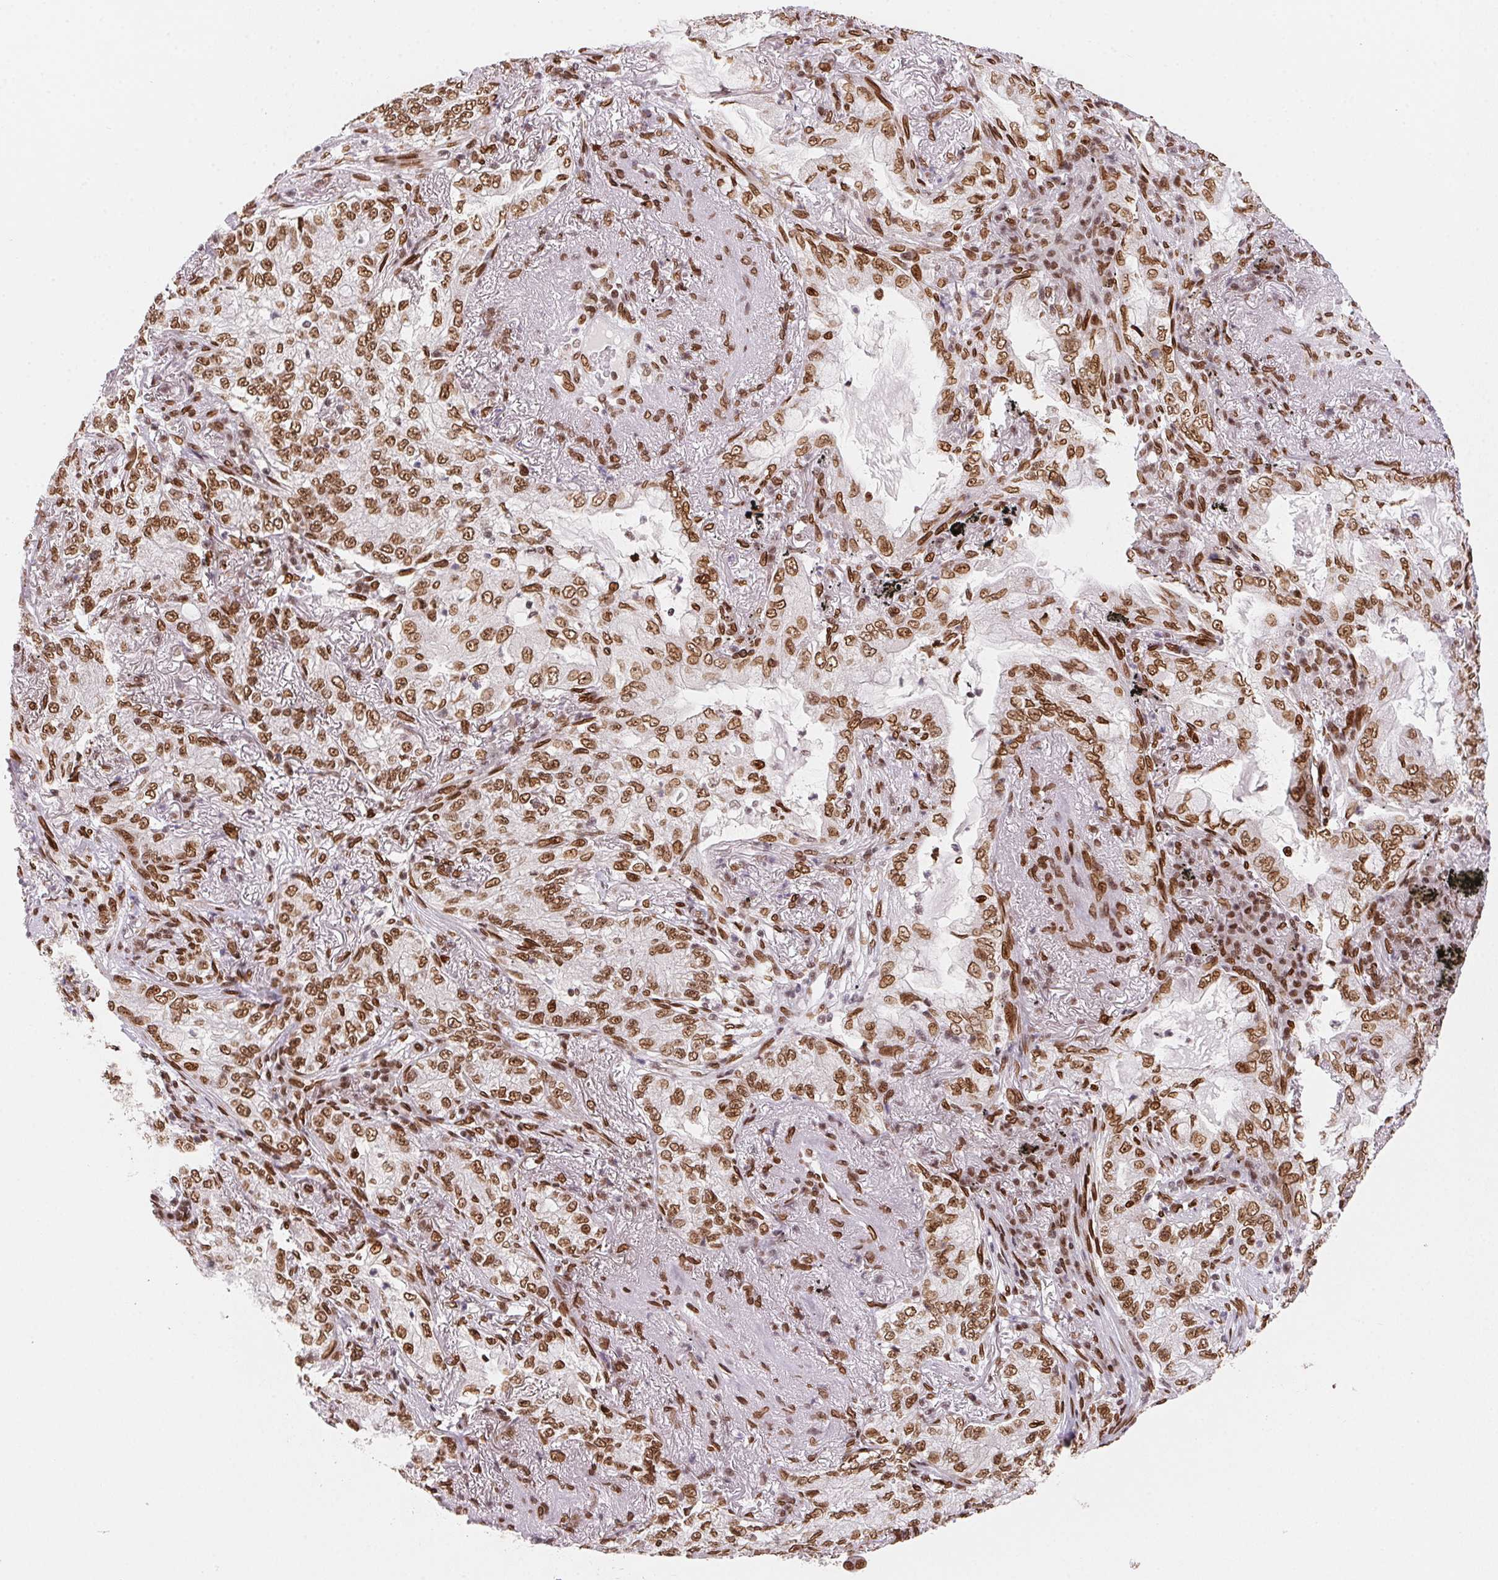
{"staining": {"intensity": "strong", "quantity": ">75%", "location": "cytoplasmic/membranous,nuclear"}, "tissue": "lung cancer", "cell_type": "Tumor cells", "image_type": "cancer", "snomed": [{"axis": "morphology", "description": "Adenocarcinoma, NOS"}, {"axis": "topography", "description": "Lung"}], "caption": "IHC (DAB) staining of adenocarcinoma (lung) displays strong cytoplasmic/membranous and nuclear protein expression in approximately >75% of tumor cells.", "gene": "SAP30BP", "patient": {"sex": "female", "age": 73}}